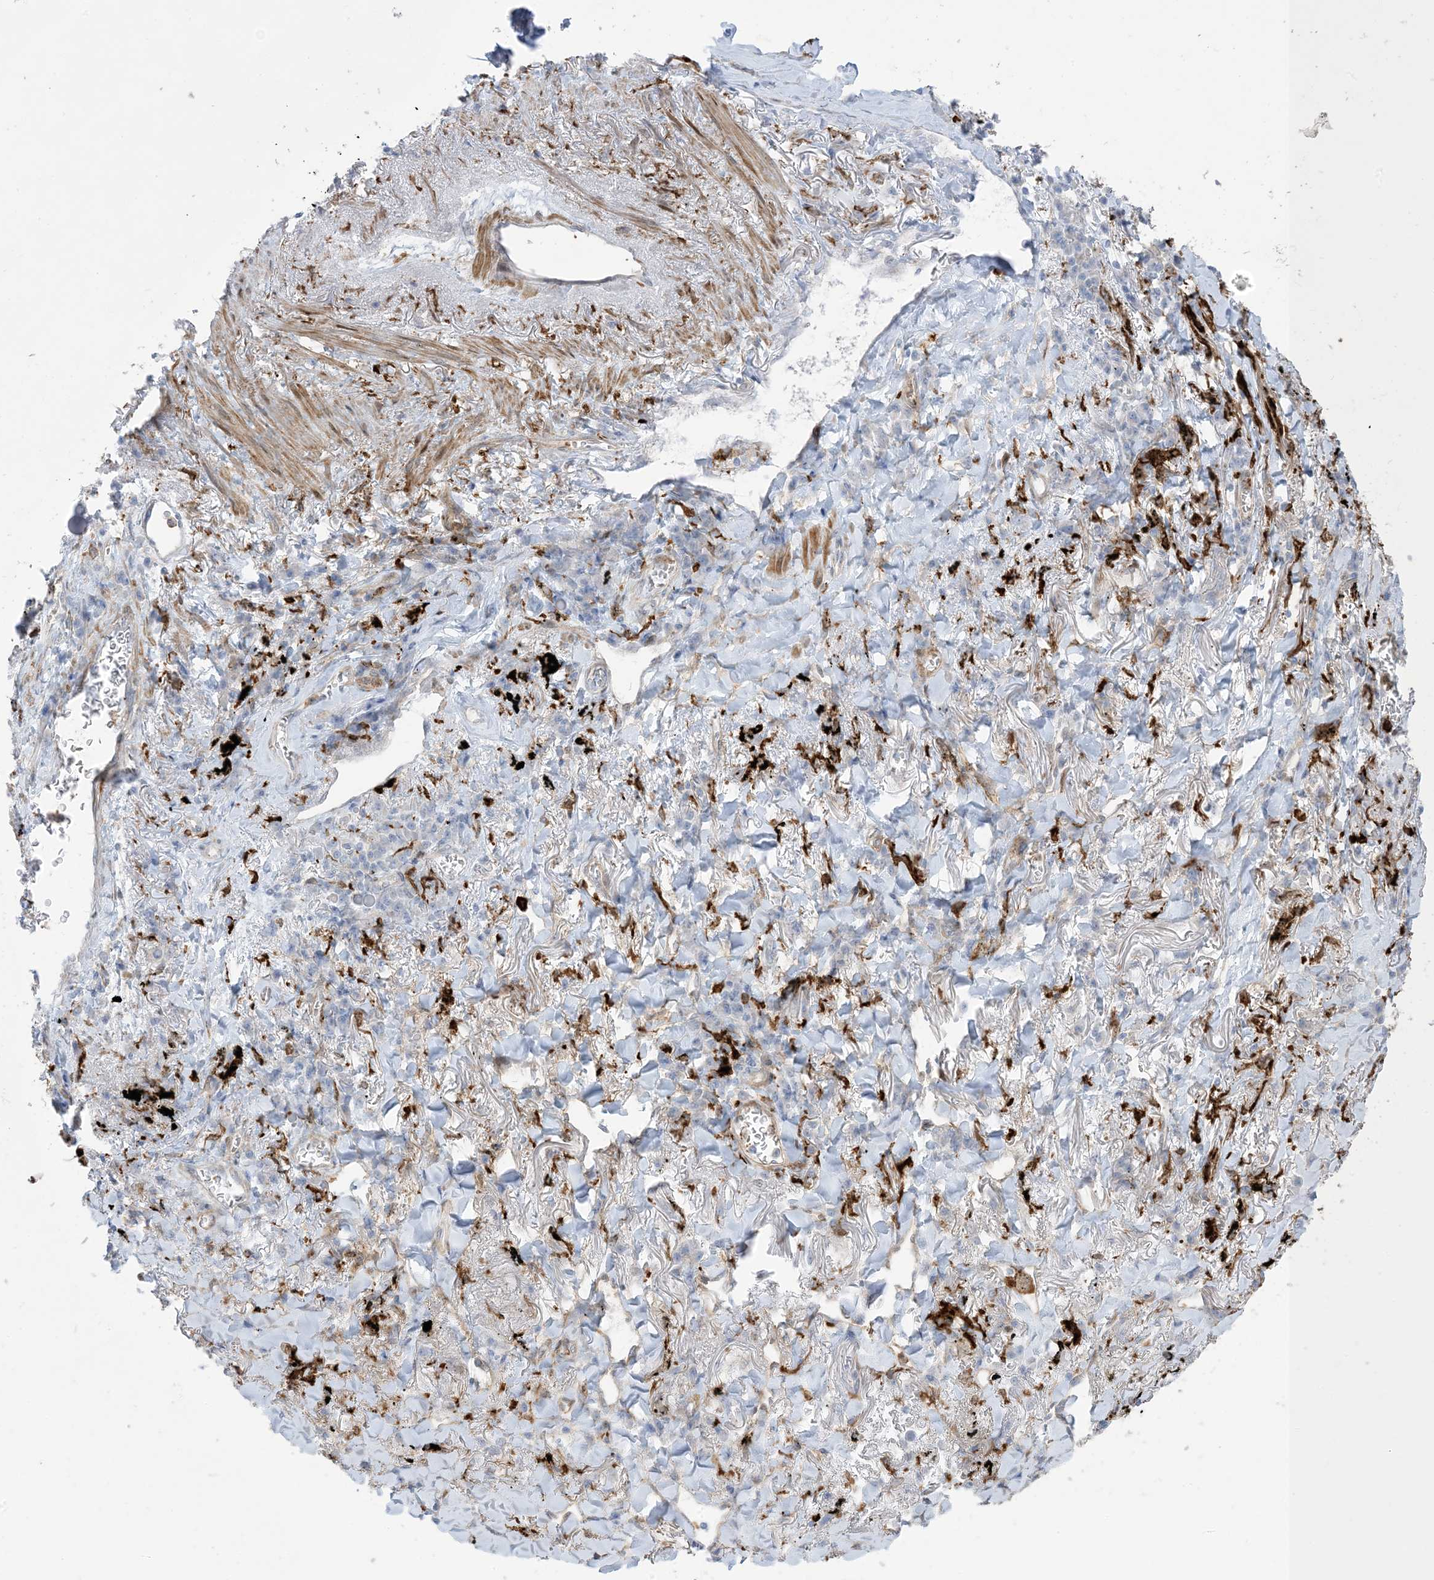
{"staining": {"intensity": "negative", "quantity": "none", "location": "none"}, "tissue": "lung cancer", "cell_type": "Tumor cells", "image_type": "cancer", "snomed": [{"axis": "morphology", "description": "Adenocarcinoma, NOS"}, {"axis": "topography", "description": "Lung"}], "caption": "Immunohistochemical staining of adenocarcinoma (lung) demonstrates no significant positivity in tumor cells.", "gene": "ICMT", "patient": {"sex": "male", "age": 65}}